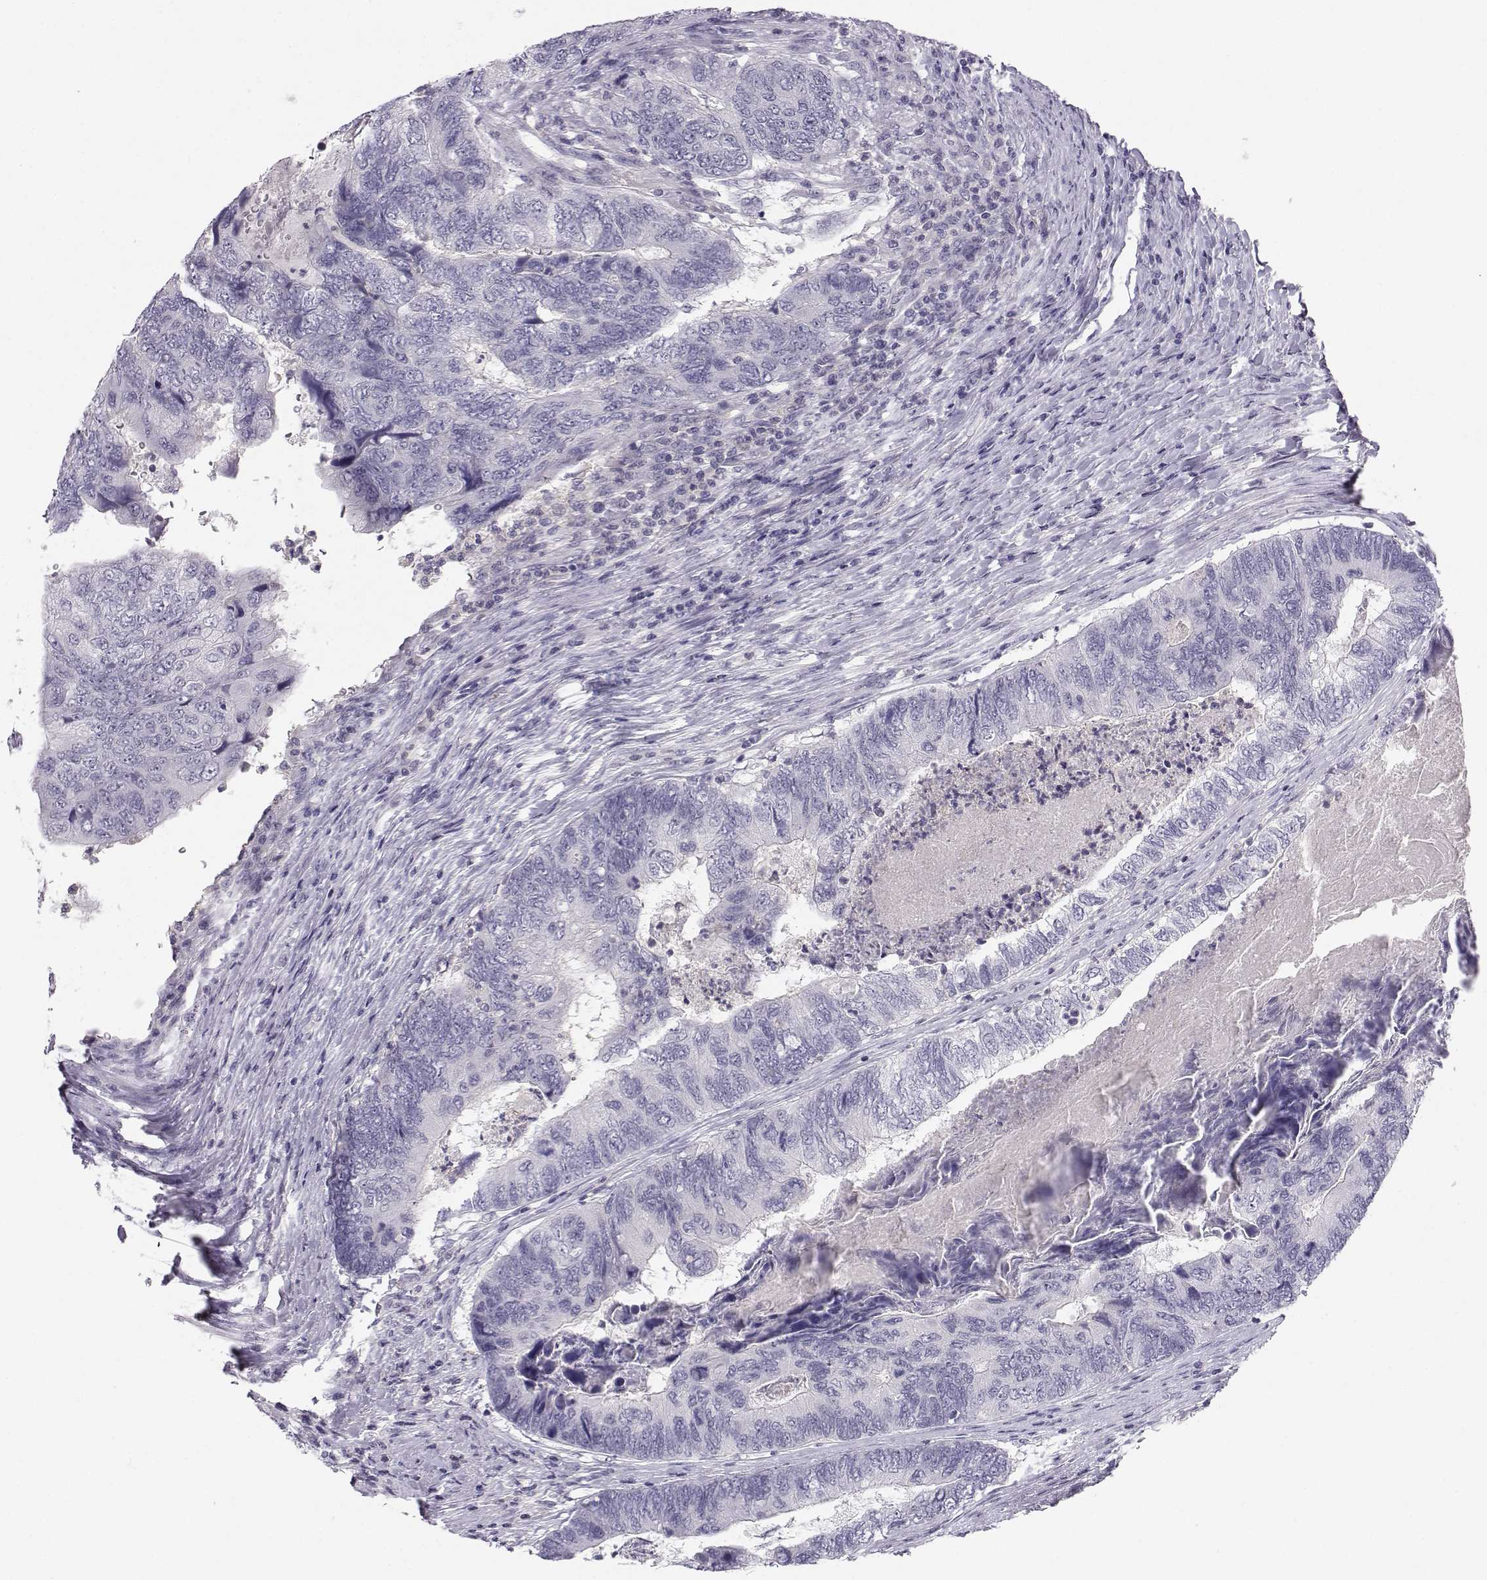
{"staining": {"intensity": "negative", "quantity": "none", "location": "none"}, "tissue": "colorectal cancer", "cell_type": "Tumor cells", "image_type": "cancer", "snomed": [{"axis": "morphology", "description": "Adenocarcinoma, NOS"}, {"axis": "topography", "description": "Colon"}], "caption": "Adenocarcinoma (colorectal) was stained to show a protein in brown. There is no significant positivity in tumor cells.", "gene": "MROH7", "patient": {"sex": "female", "age": 67}}